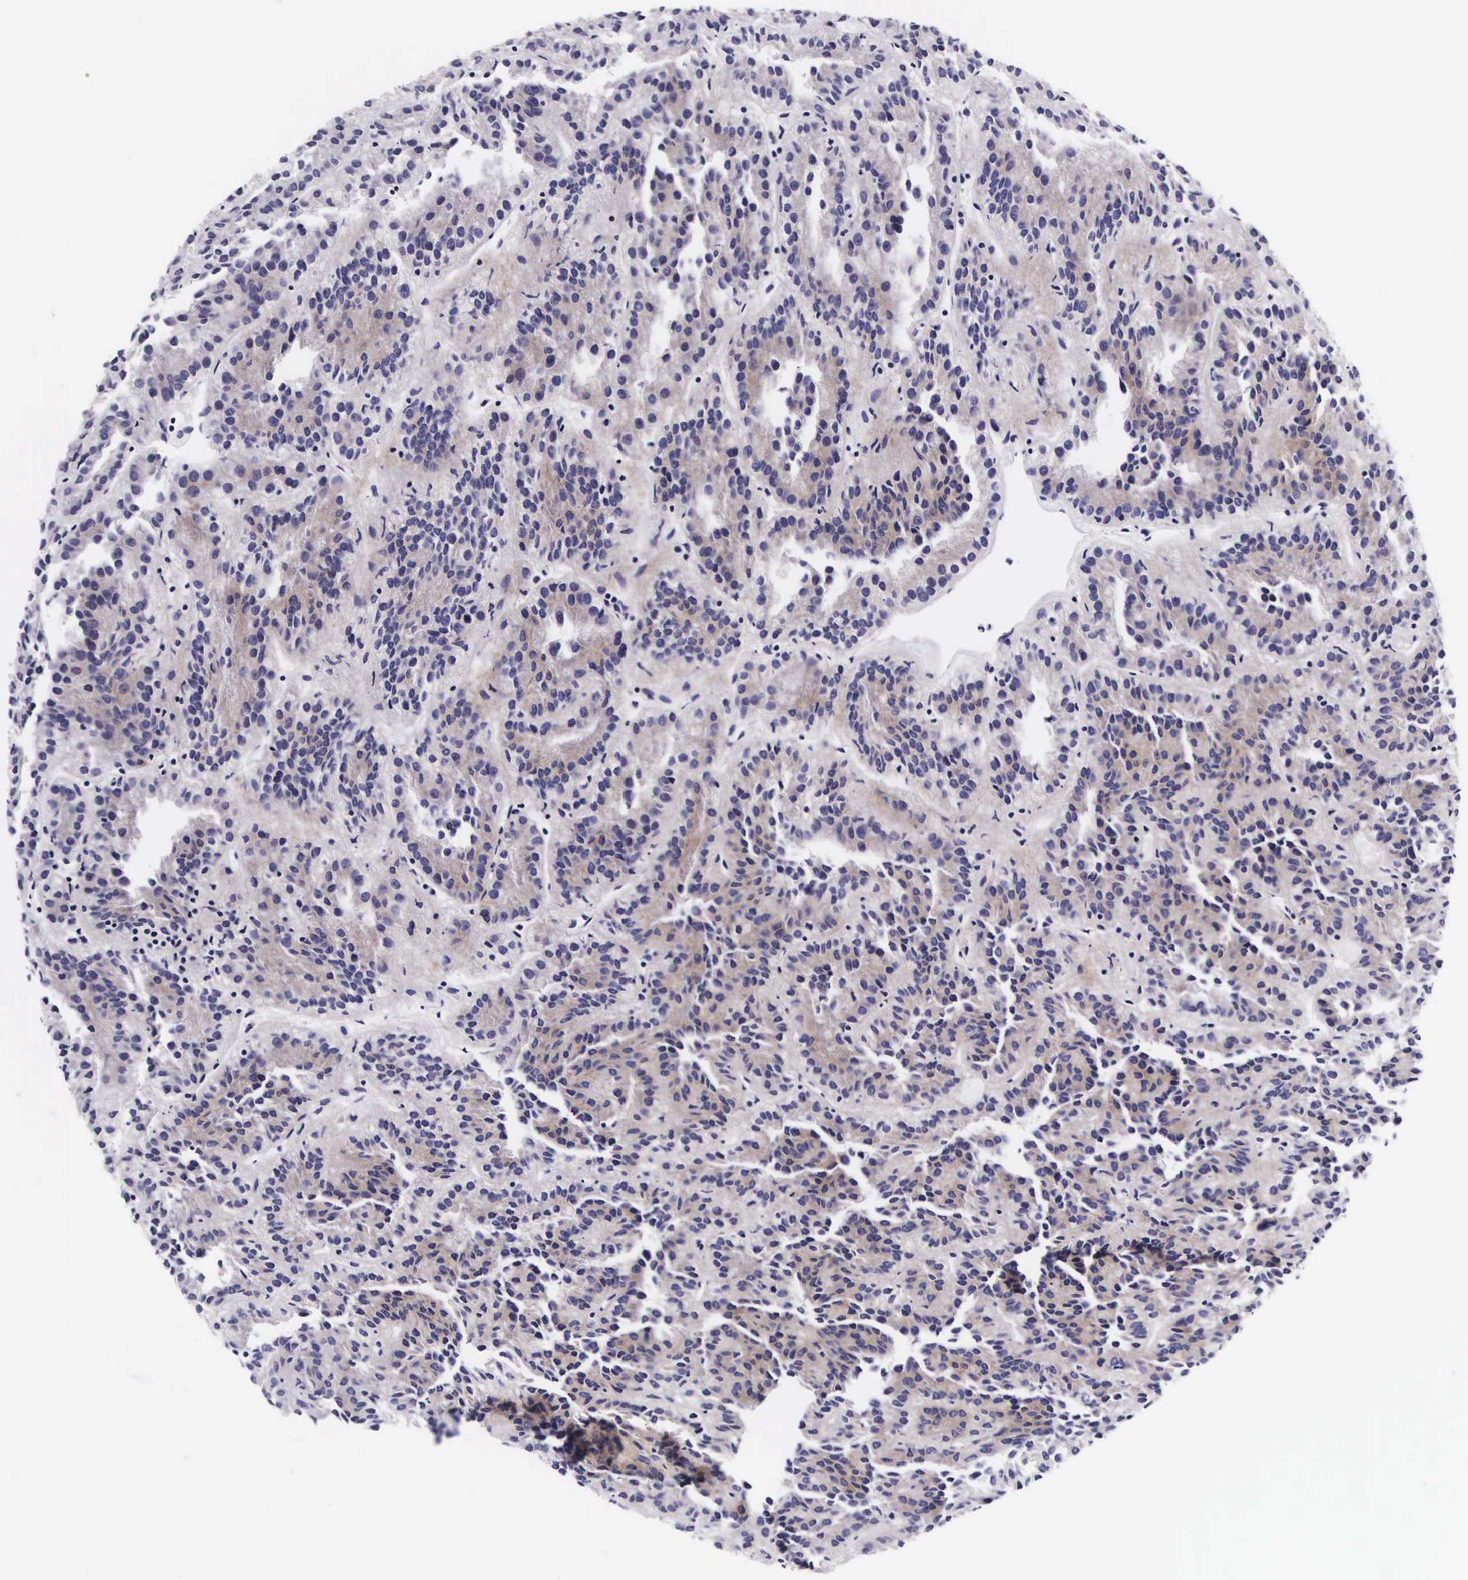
{"staining": {"intensity": "negative", "quantity": "none", "location": "none"}, "tissue": "renal cancer", "cell_type": "Tumor cells", "image_type": "cancer", "snomed": [{"axis": "morphology", "description": "Adenocarcinoma, NOS"}, {"axis": "topography", "description": "Kidney"}], "caption": "IHC of renal cancer (adenocarcinoma) displays no staining in tumor cells.", "gene": "UPRT", "patient": {"sex": "male", "age": 46}}